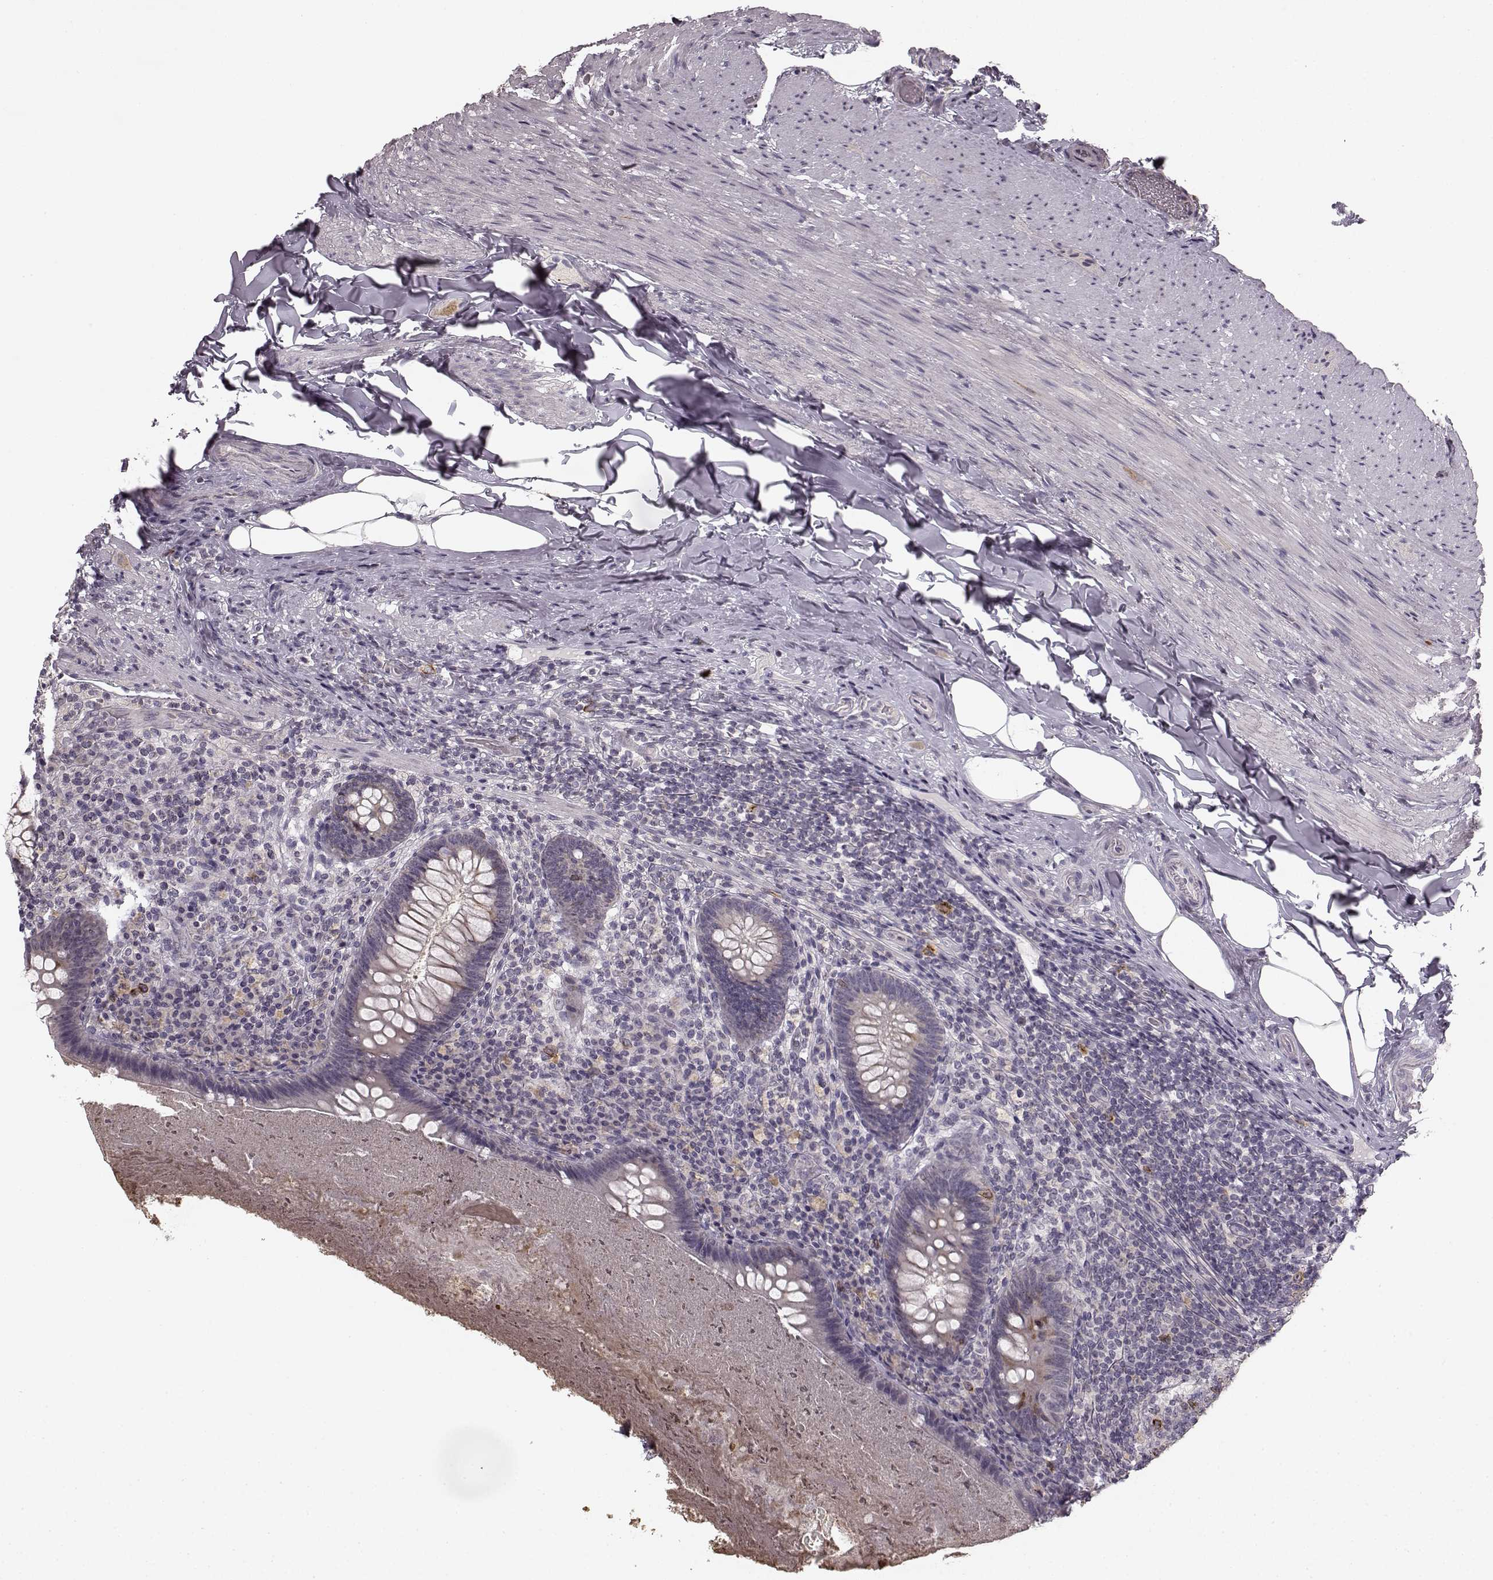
{"staining": {"intensity": "negative", "quantity": "none", "location": "none"}, "tissue": "appendix", "cell_type": "Glandular cells", "image_type": "normal", "snomed": [{"axis": "morphology", "description": "Normal tissue, NOS"}, {"axis": "topography", "description": "Appendix"}], "caption": "High power microscopy histopathology image of an IHC photomicrograph of normal appendix, revealing no significant positivity in glandular cells.", "gene": "HMMR", "patient": {"sex": "male", "age": 47}}